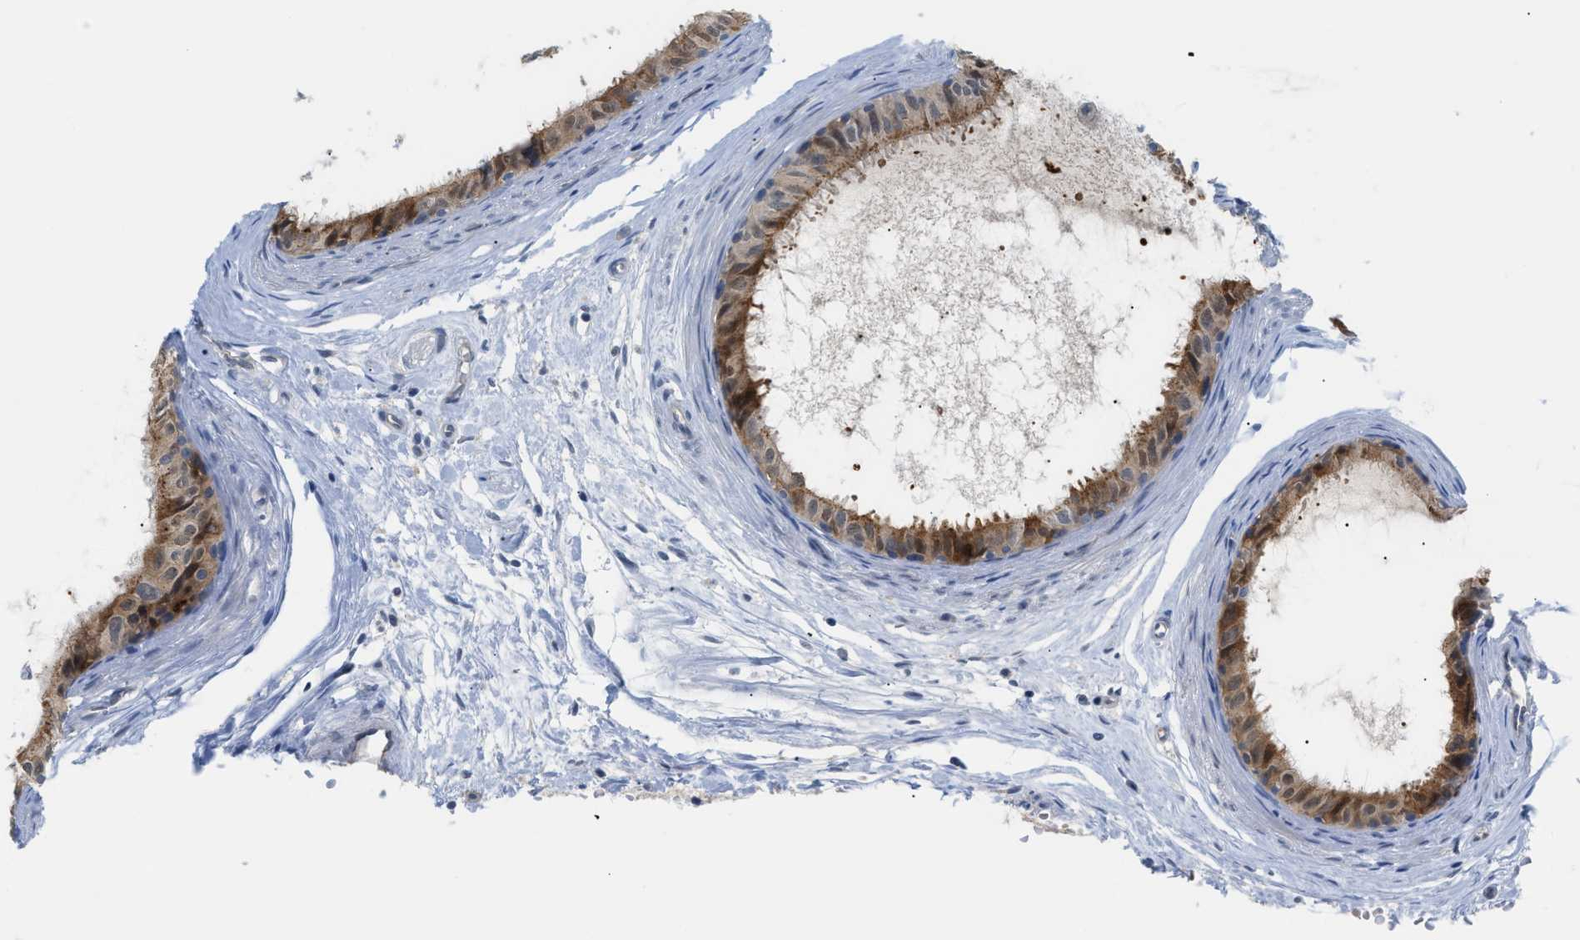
{"staining": {"intensity": "strong", "quantity": ">75%", "location": "cytoplasmic/membranous,nuclear"}, "tissue": "epididymis", "cell_type": "Glandular cells", "image_type": "normal", "snomed": [{"axis": "morphology", "description": "Normal tissue, NOS"}, {"axis": "morphology", "description": "Inflammation, NOS"}, {"axis": "topography", "description": "Epididymis"}], "caption": "A brown stain labels strong cytoplasmic/membranous,nuclear expression of a protein in glandular cells of unremarkable human epididymis.", "gene": "PSAT1", "patient": {"sex": "male", "age": 85}}